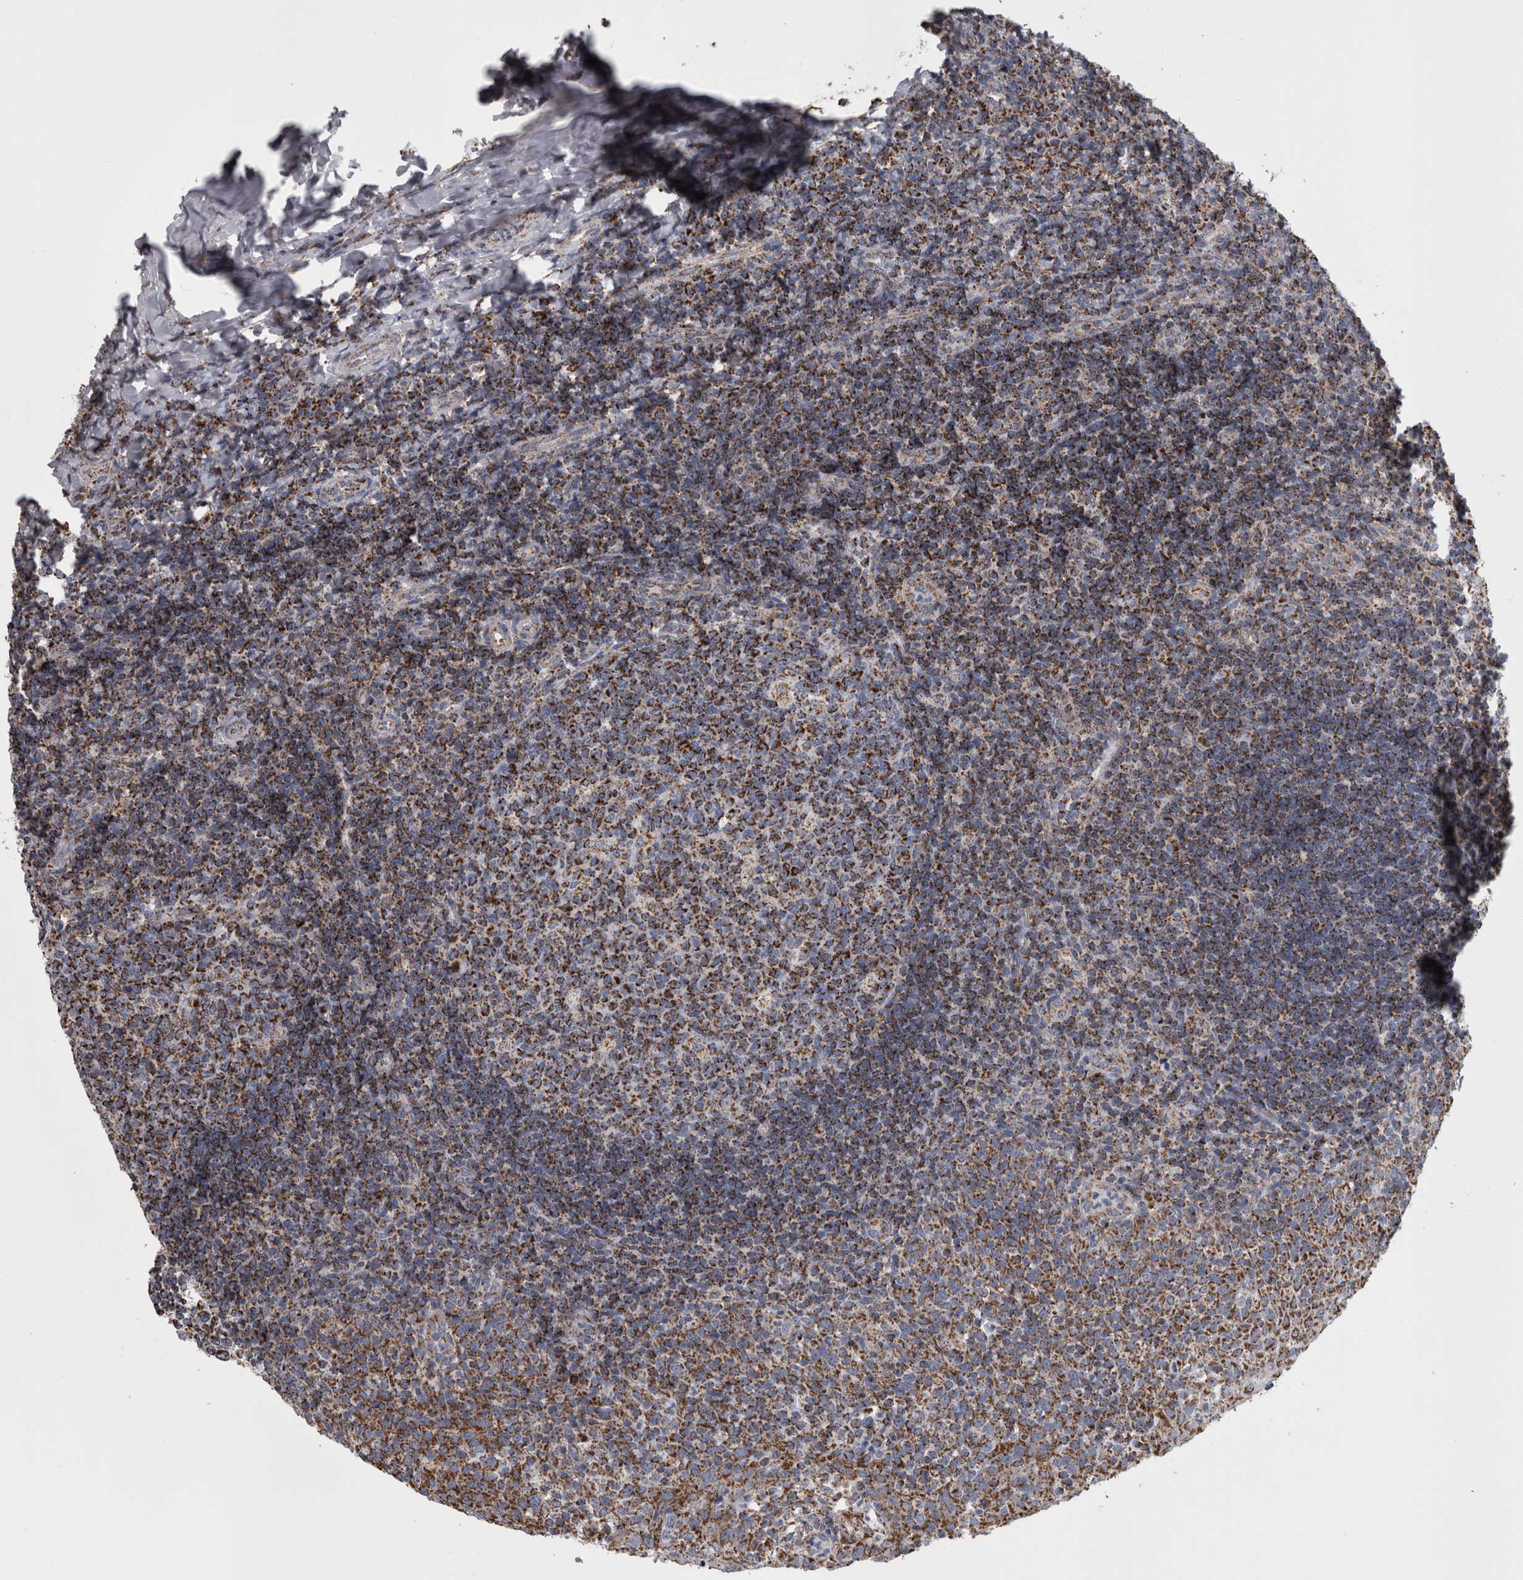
{"staining": {"intensity": "strong", "quantity": ">75%", "location": "cytoplasmic/membranous"}, "tissue": "tonsil", "cell_type": "Germinal center cells", "image_type": "normal", "snomed": [{"axis": "morphology", "description": "Normal tissue, NOS"}, {"axis": "topography", "description": "Tonsil"}], "caption": "DAB (3,3'-diaminobenzidine) immunohistochemical staining of benign tonsil exhibits strong cytoplasmic/membranous protein expression in about >75% of germinal center cells.", "gene": "MDH2", "patient": {"sex": "female", "age": 19}}